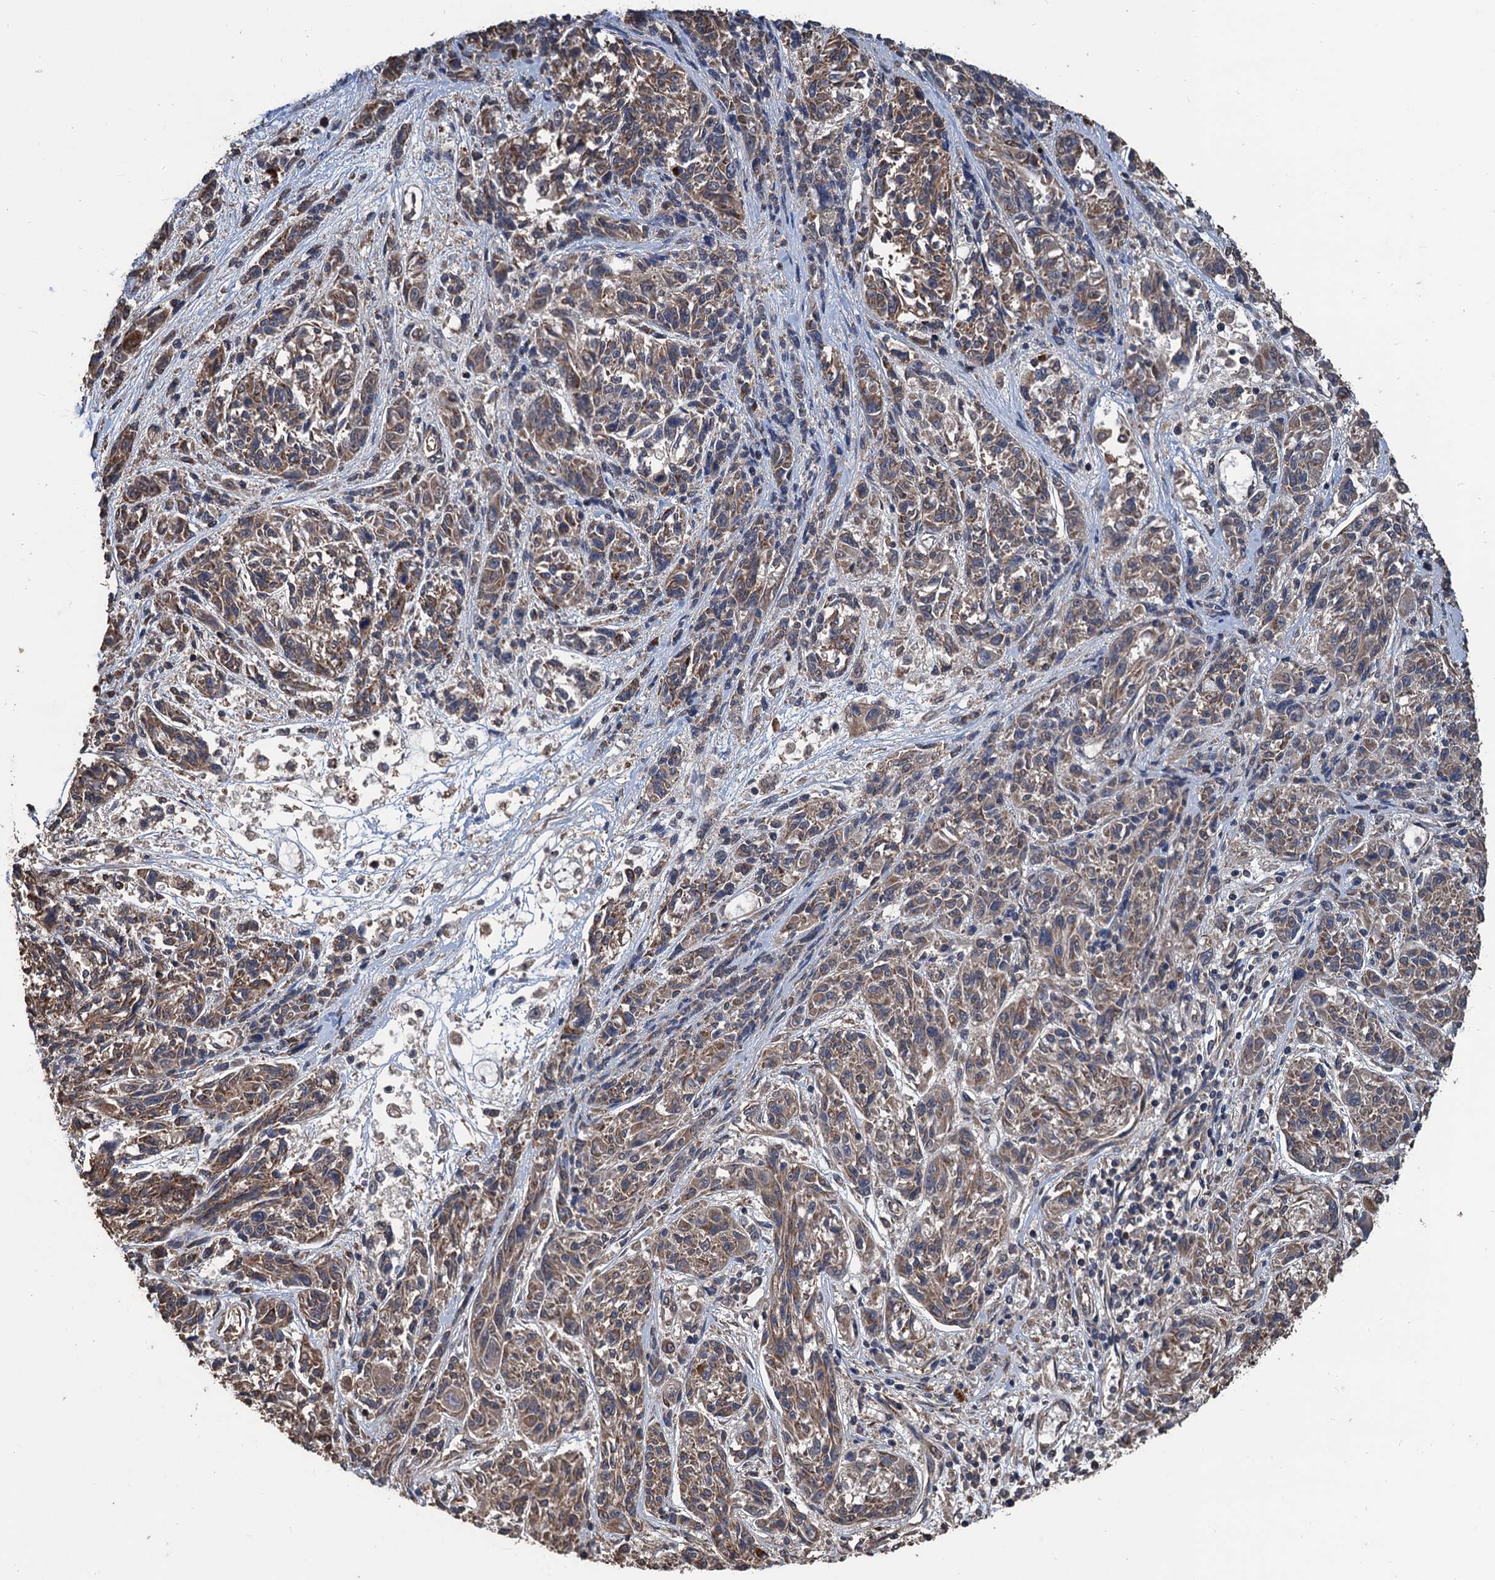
{"staining": {"intensity": "weak", "quantity": ">75%", "location": "cytoplasmic/membranous"}, "tissue": "melanoma", "cell_type": "Tumor cells", "image_type": "cancer", "snomed": [{"axis": "morphology", "description": "Malignant melanoma, NOS"}, {"axis": "topography", "description": "Skin"}], "caption": "IHC (DAB (3,3'-diaminobenzidine)) staining of human malignant melanoma displays weak cytoplasmic/membranous protein expression in approximately >75% of tumor cells.", "gene": "PPP4R1", "patient": {"sex": "male", "age": 53}}